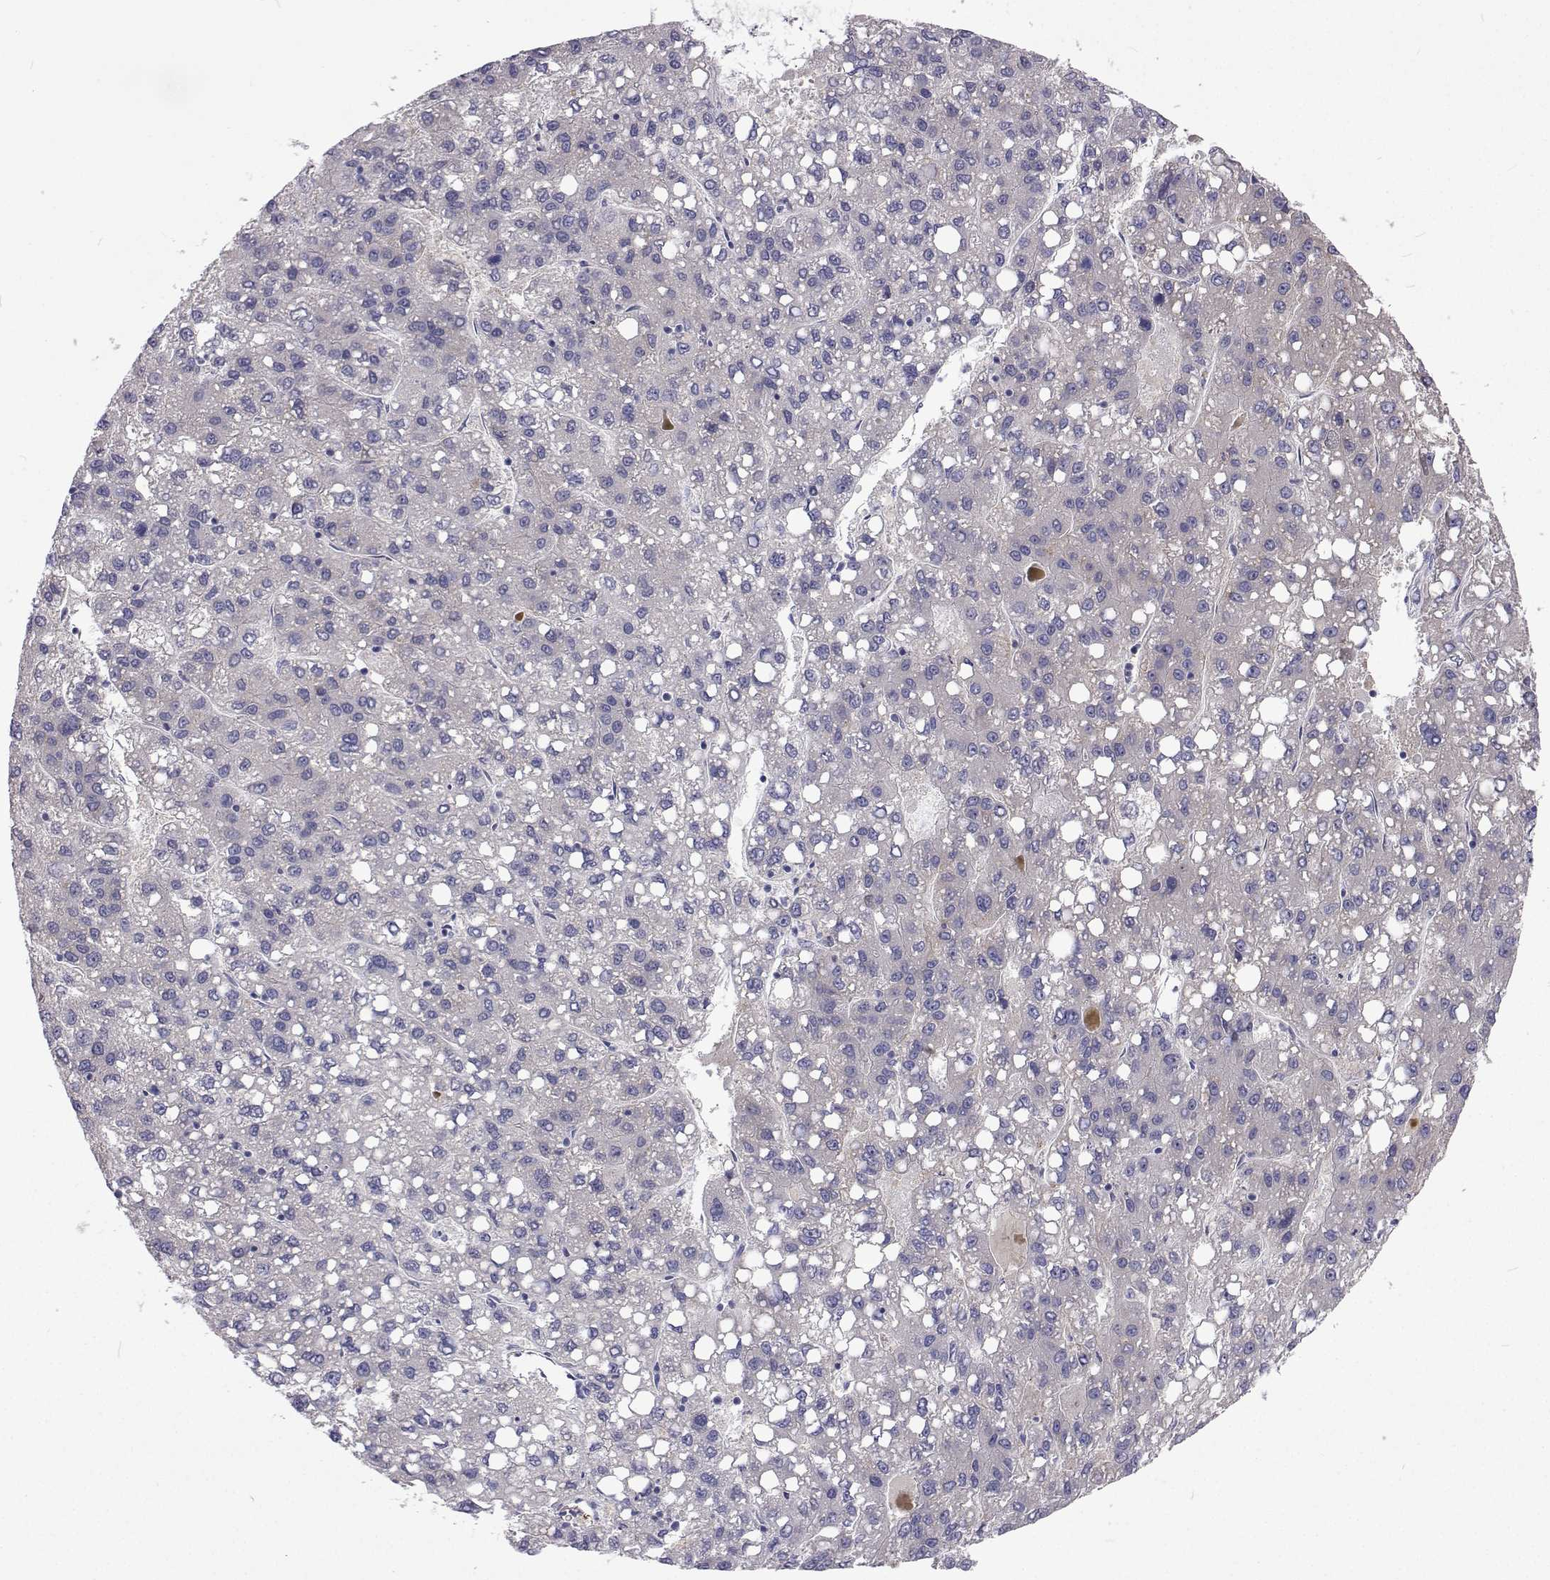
{"staining": {"intensity": "negative", "quantity": "none", "location": "none"}, "tissue": "liver cancer", "cell_type": "Tumor cells", "image_type": "cancer", "snomed": [{"axis": "morphology", "description": "Carcinoma, Hepatocellular, NOS"}, {"axis": "topography", "description": "Liver"}], "caption": "Immunohistochemistry (IHC) of human liver cancer (hepatocellular carcinoma) reveals no expression in tumor cells. (Brightfield microscopy of DAB (3,3'-diaminobenzidine) immunohistochemistry (IHC) at high magnification).", "gene": "NPR3", "patient": {"sex": "female", "age": 82}}